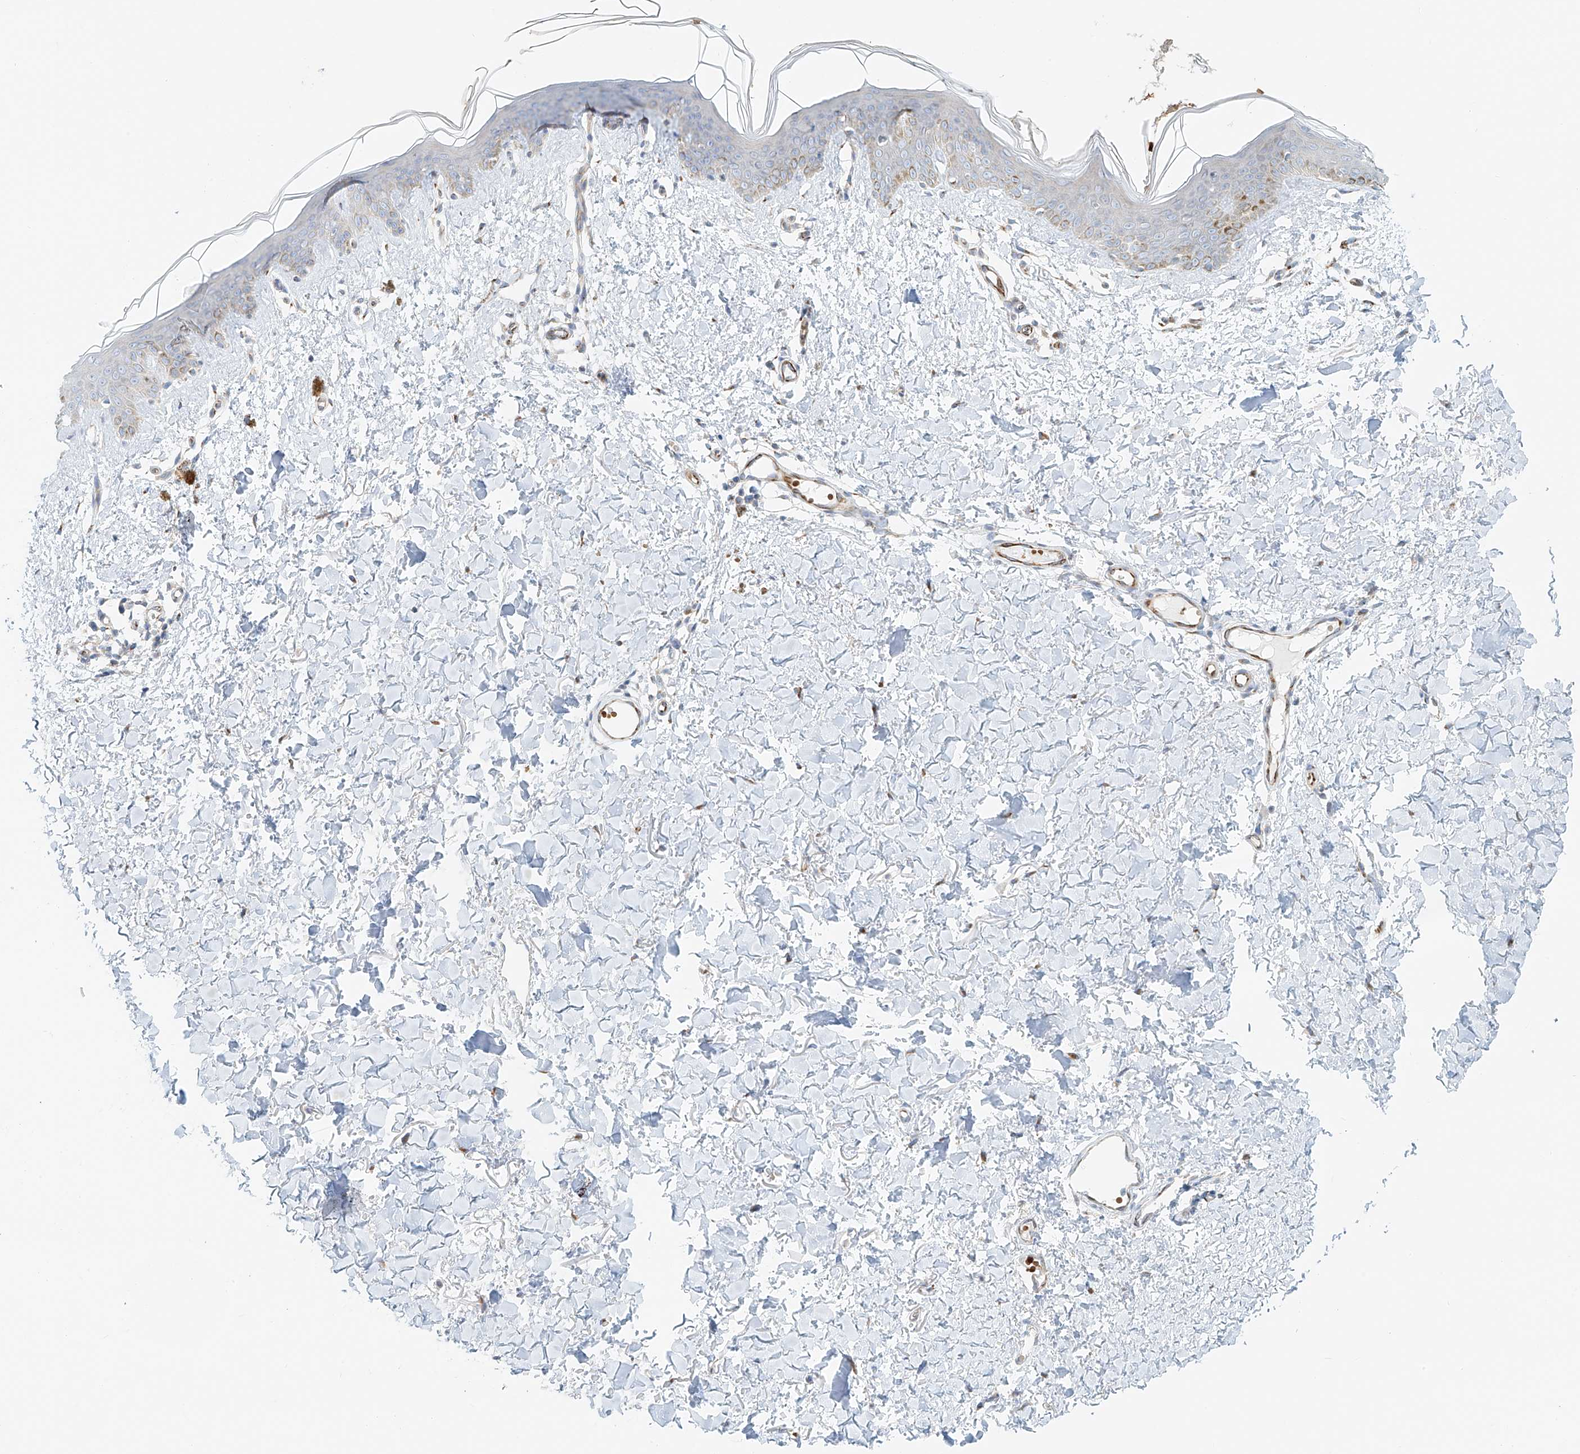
{"staining": {"intensity": "negative", "quantity": "none", "location": "none"}, "tissue": "skin", "cell_type": "Fibroblasts", "image_type": "normal", "snomed": [{"axis": "morphology", "description": "Normal tissue, NOS"}, {"axis": "topography", "description": "Skin"}], "caption": "Immunohistochemical staining of benign human skin shows no significant staining in fibroblasts.", "gene": "EIPR1", "patient": {"sex": "female", "age": 46}}